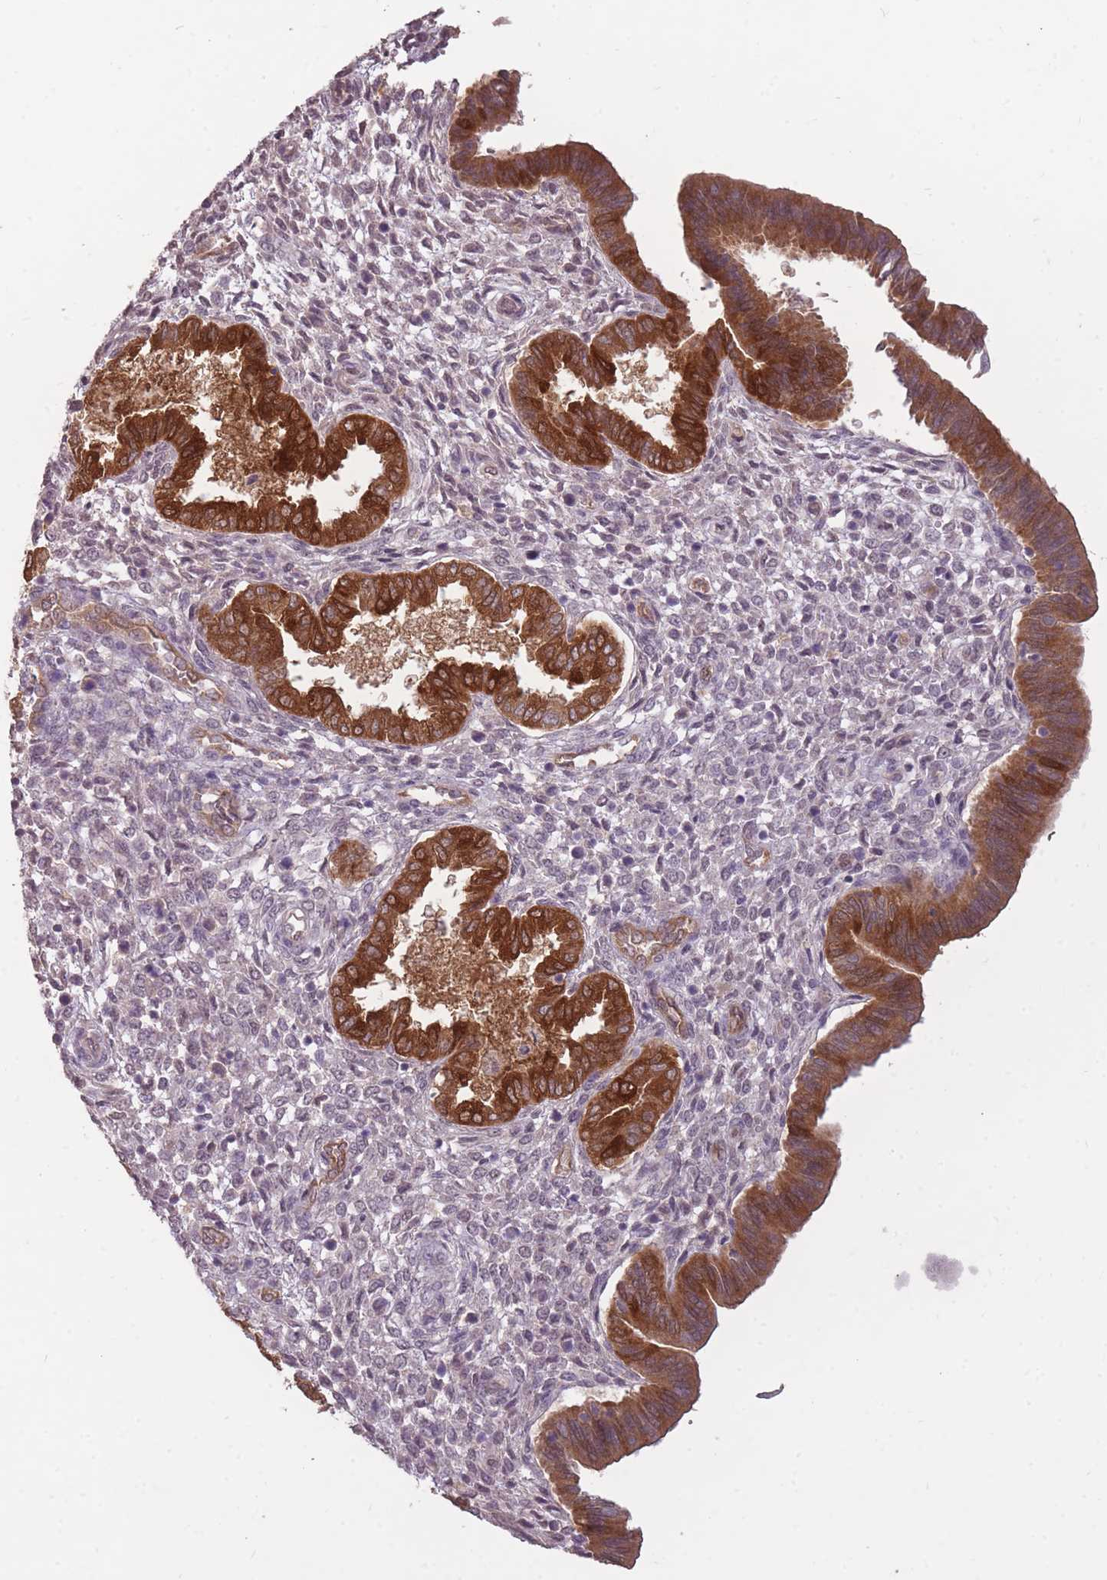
{"staining": {"intensity": "weak", "quantity": "<25%", "location": "nuclear"}, "tissue": "endometrium", "cell_type": "Cells in endometrial stroma", "image_type": "normal", "snomed": [{"axis": "morphology", "description": "Normal tissue, NOS"}, {"axis": "topography", "description": "Endometrium"}], "caption": "Immunohistochemical staining of normal human endometrium reveals no significant expression in cells in endometrial stroma. Nuclei are stained in blue.", "gene": "LRATD2", "patient": {"sex": "female", "age": 24}}